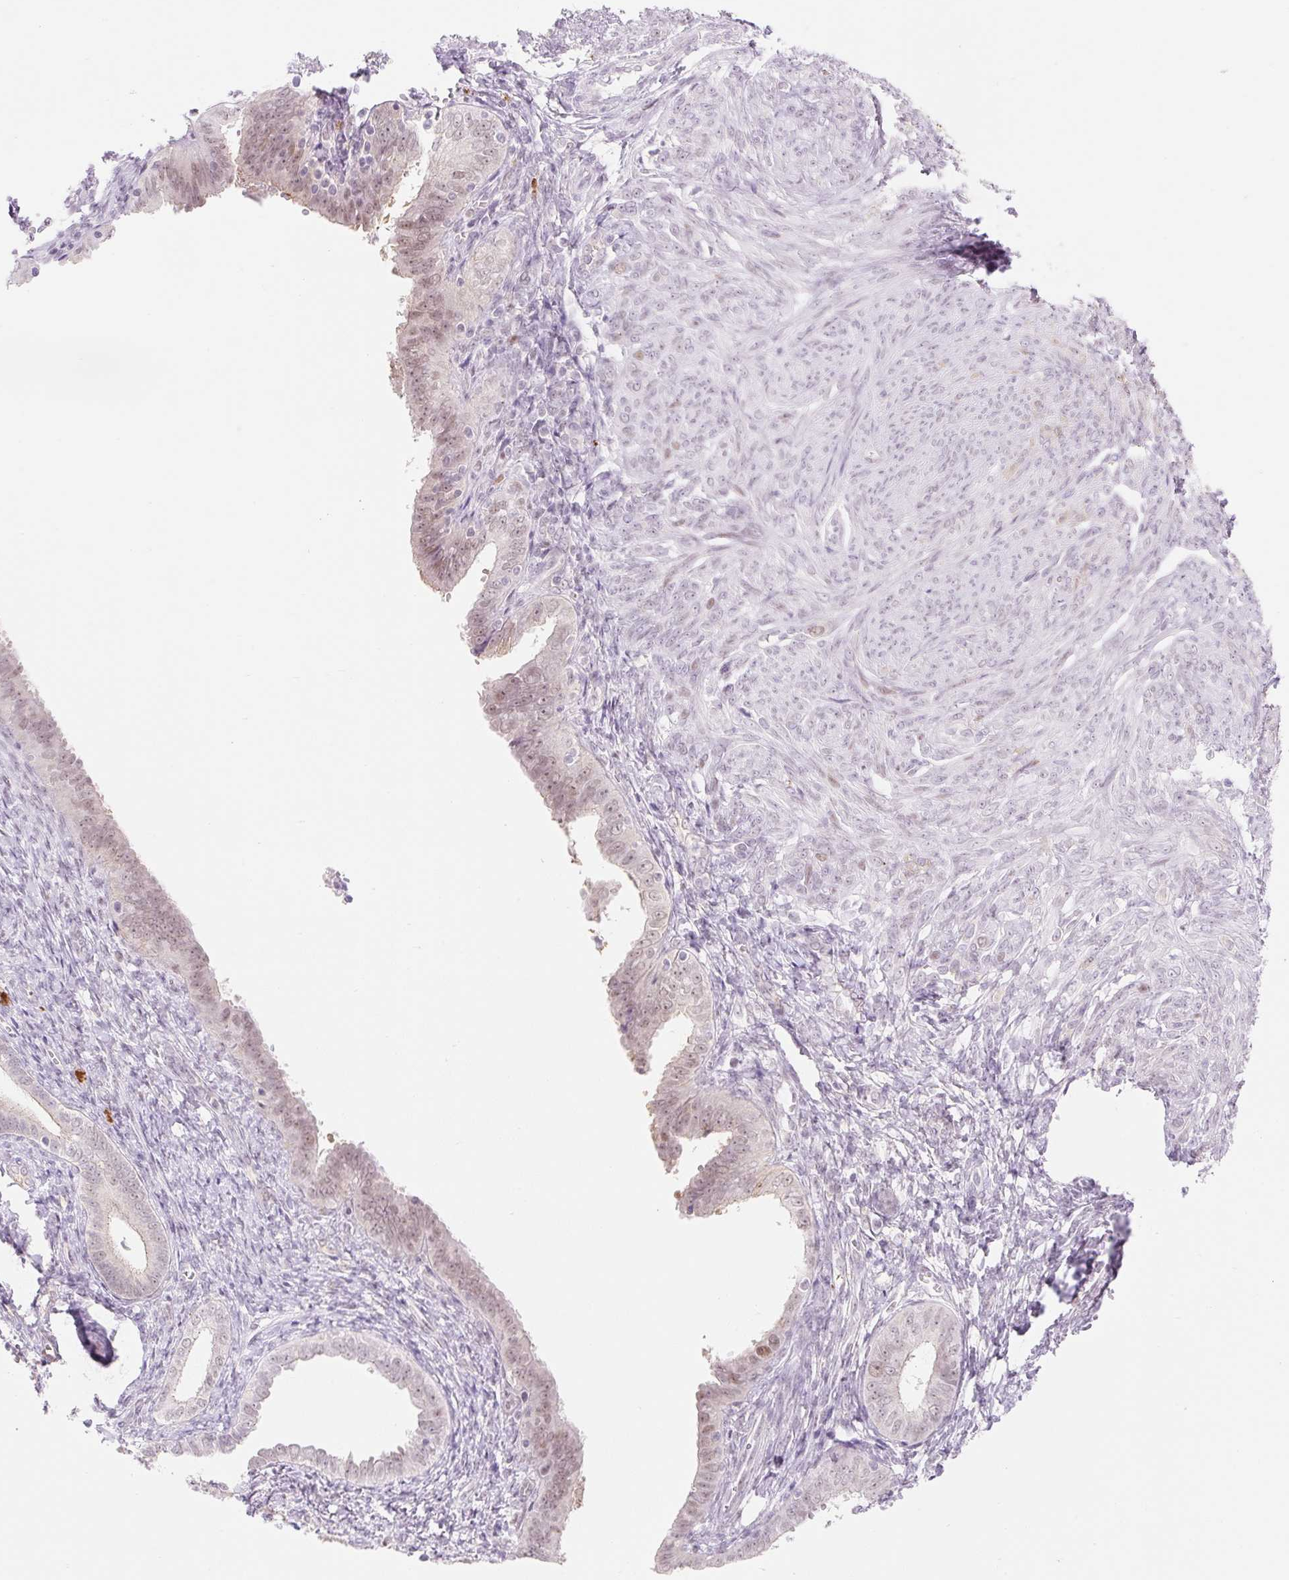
{"staining": {"intensity": "weak", "quantity": "25%-75%", "location": "nuclear"}, "tissue": "endometrial cancer", "cell_type": "Tumor cells", "image_type": "cancer", "snomed": [{"axis": "morphology", "description": "Adenocarcinoma, NOS"}, {"axis": "topography", "description": "Endometrium"}], "caption": "The micrograph demonstrates staining of adenocarcinoma (endometrial), revealing weak nuclear protein staining (brown color) within tumor cells. The staining was performed using DAB (3,3'-diaminobenzidine), with brown indicating positive protein expression. Nuclei are stained blue with hematoxylin.", "gene": "H2BW1", "patient": {"sex": "female", "age": 87}}